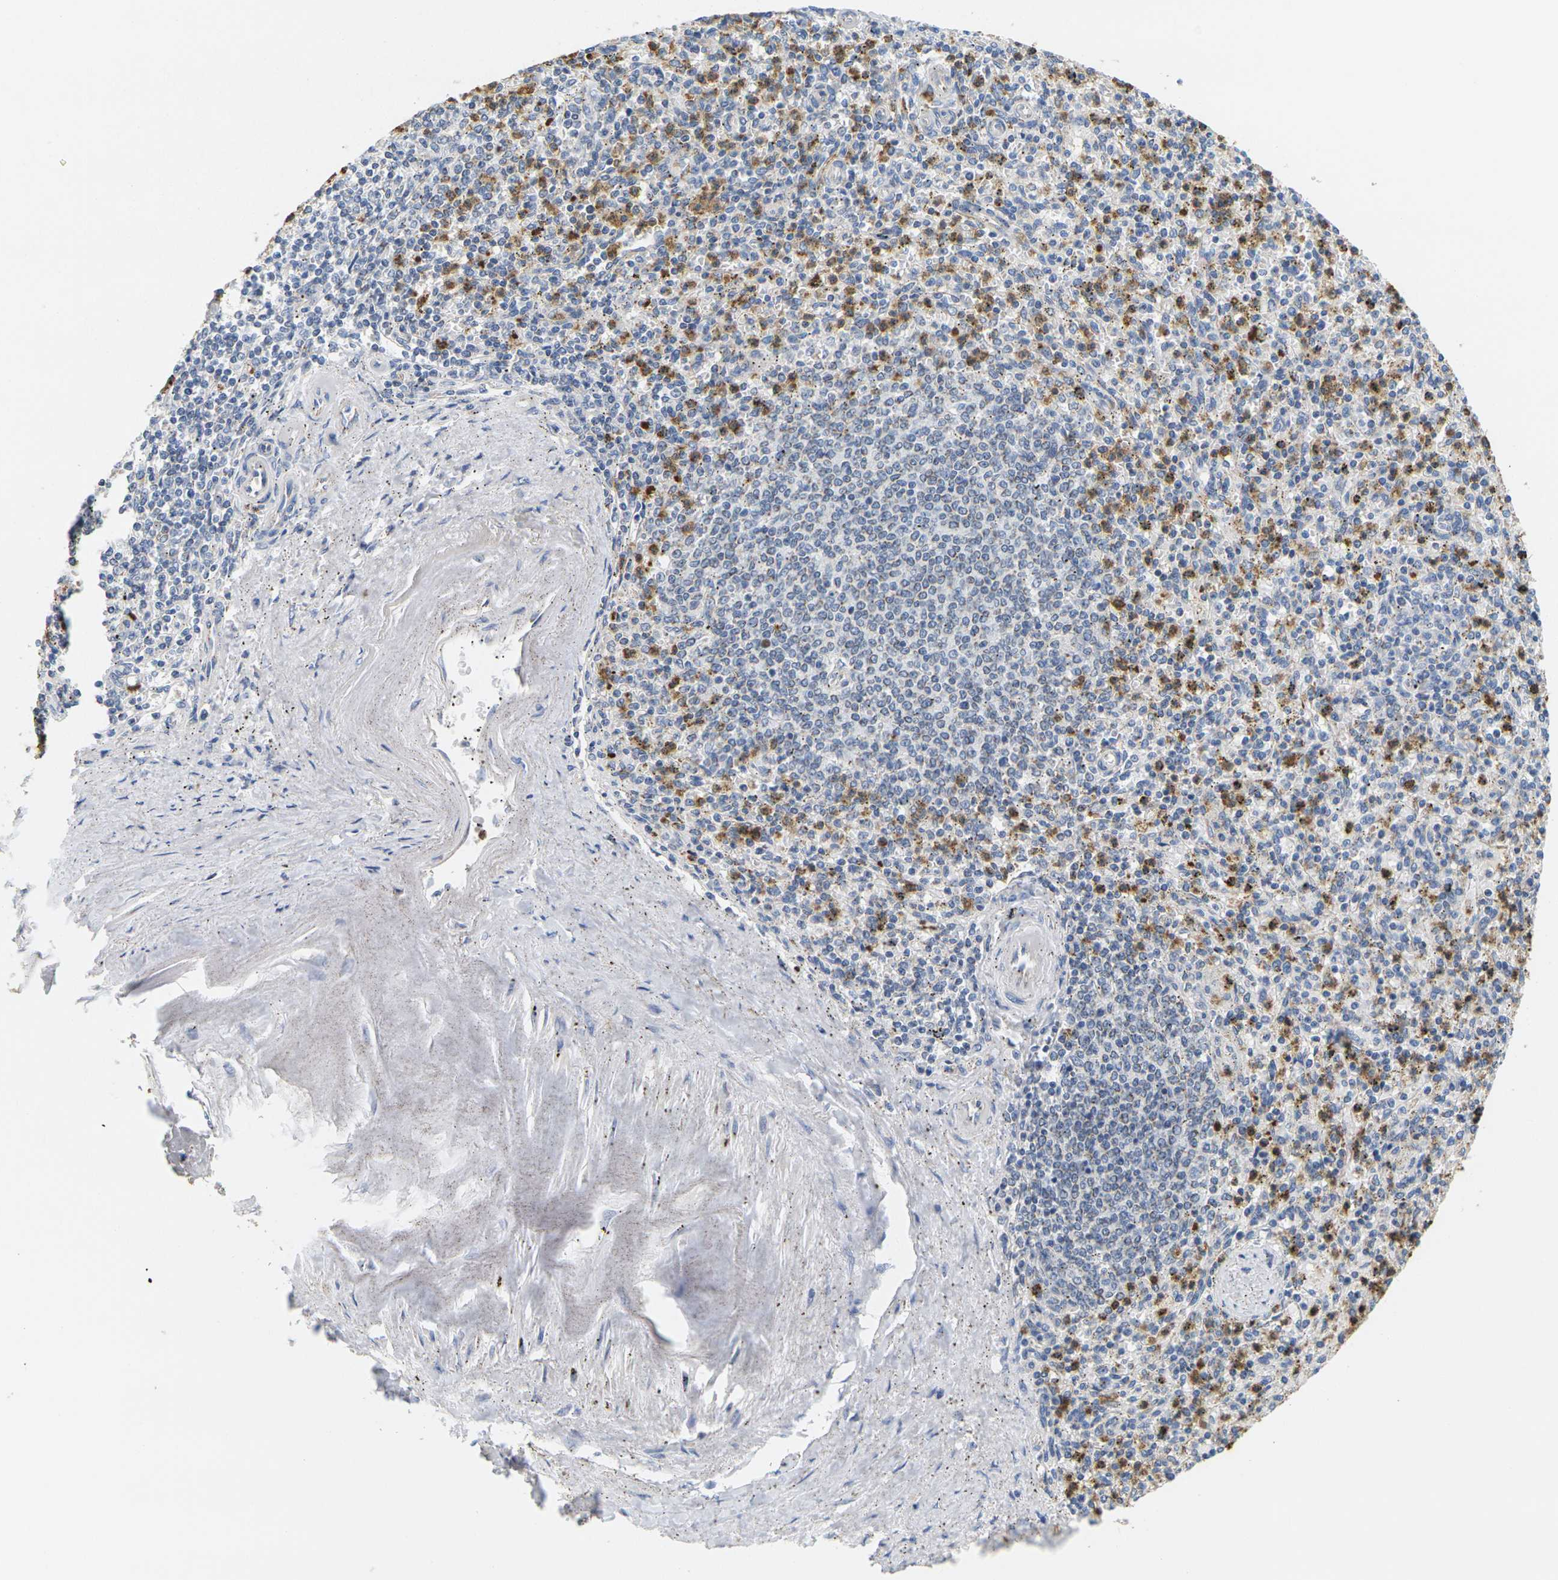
{"staining": {"intensity": "moderate", "quantity": "25%-75%", "location": "cytoplasmic/membranous"}, "tissue": "spleen", "cell_type": "Cells in red pulp", "image_type": "normal", "snomed": [{"axis": "morphology", "description": "Normal tissue, NOS"}, {"axis": "topography", "description": "Spleen"}], "caption": "The micrograph exhibits immunohistochemical staining of unremarkable spleen. There is moderate cytoplasmic/membranous staining is identified in about 25%-75% of cells in red pulp.", "gene": "KLK5", "patient": {"sex": "male", "age": 72}}